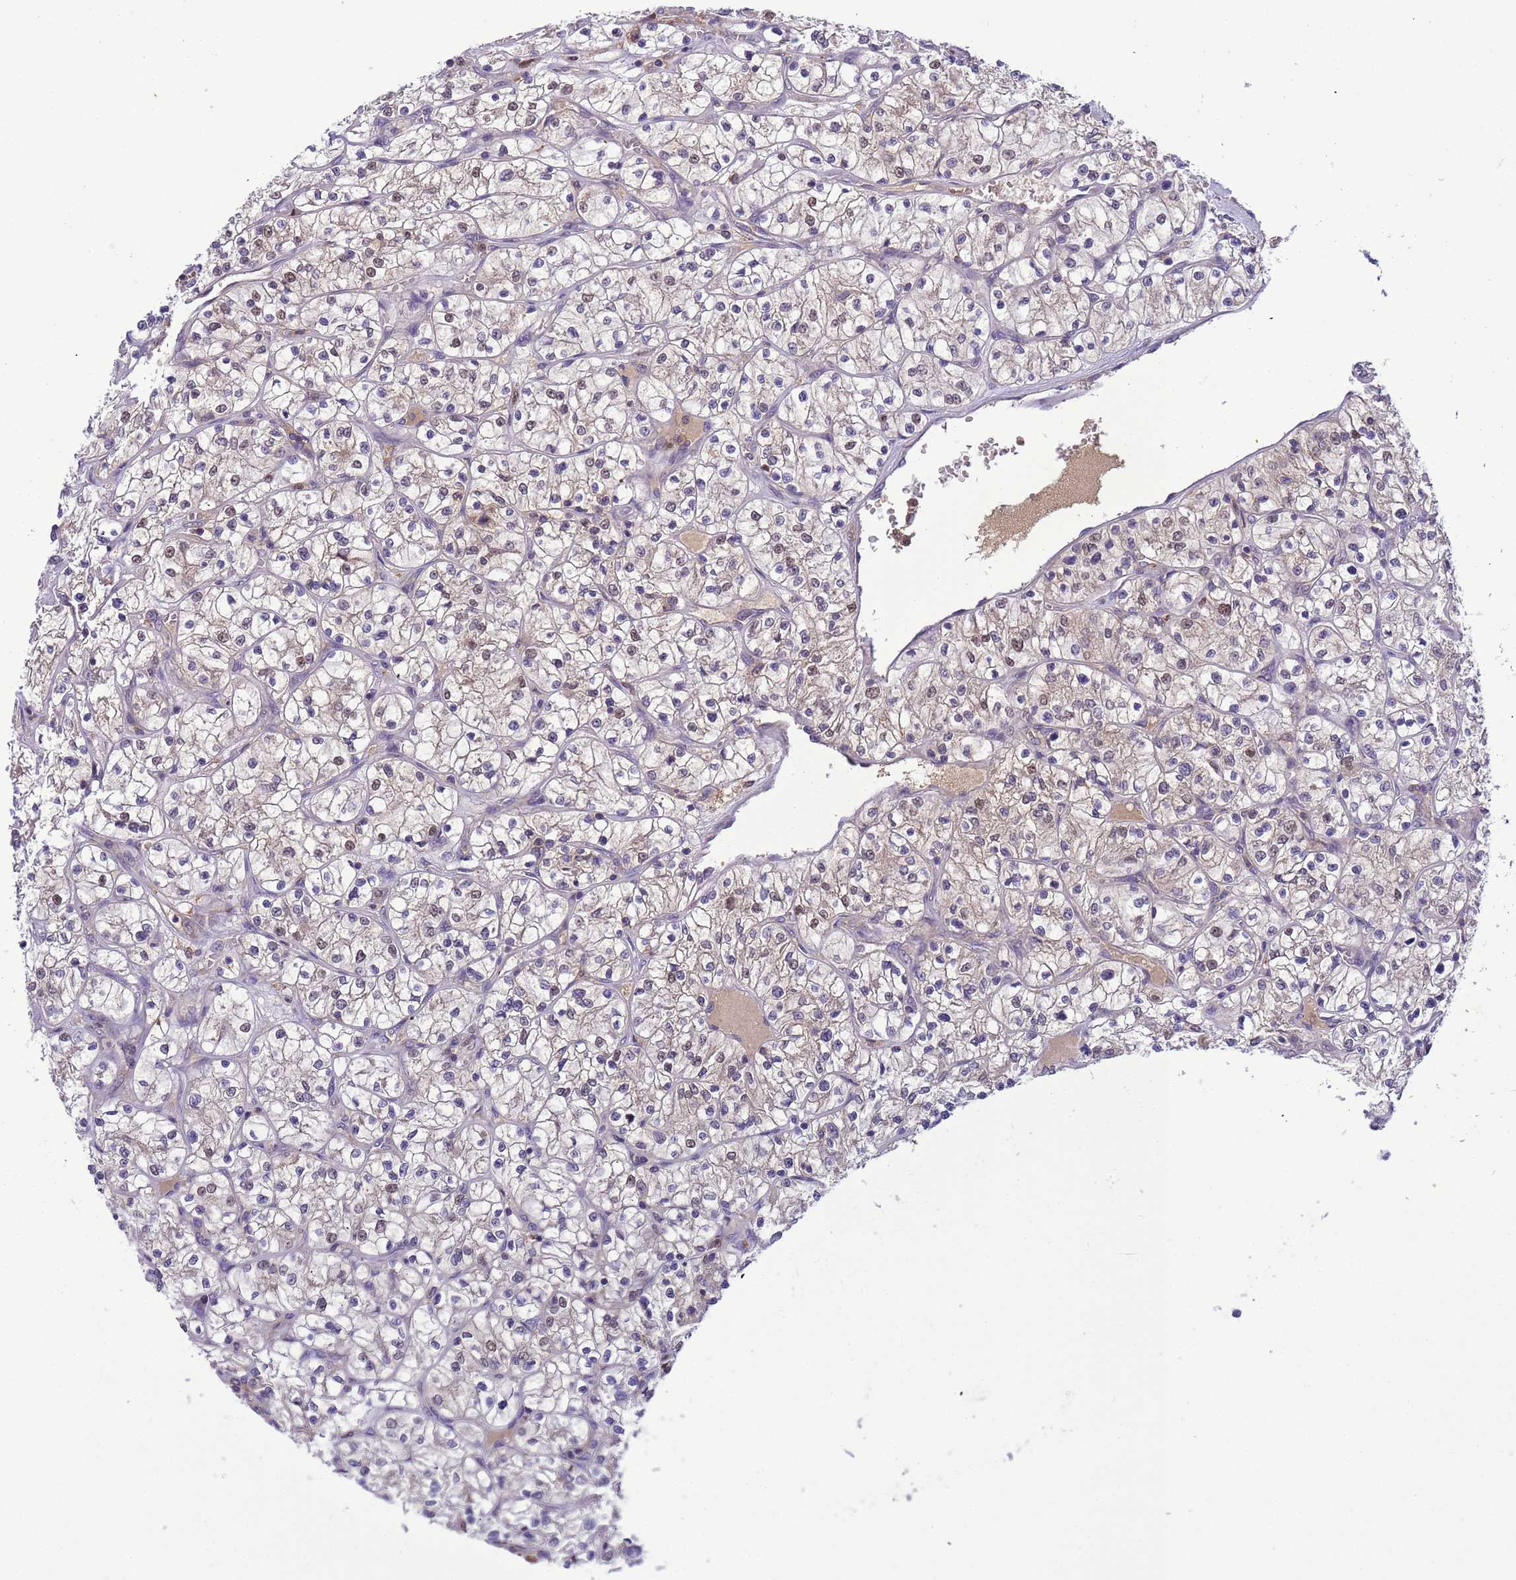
{"staining": {"intensity": "weak", "quantity": "<25%", "location": "nuclear"}, "tissue": "renal cancer", "cell_type": "Tumor cells", "image_type": "cancer", "snomed": [{"axis": "morphology", "description": "Adenocarcinoma, NOS"}, {"axis": "topography", "description": "Kidney"}], "caption": "An image of renal cancer (adenocarcinoma) stained for a protein demonstrates no brown staining in tumor cells.", "gene": "CD53", "patient": {"sex": "female", "age": 64}}